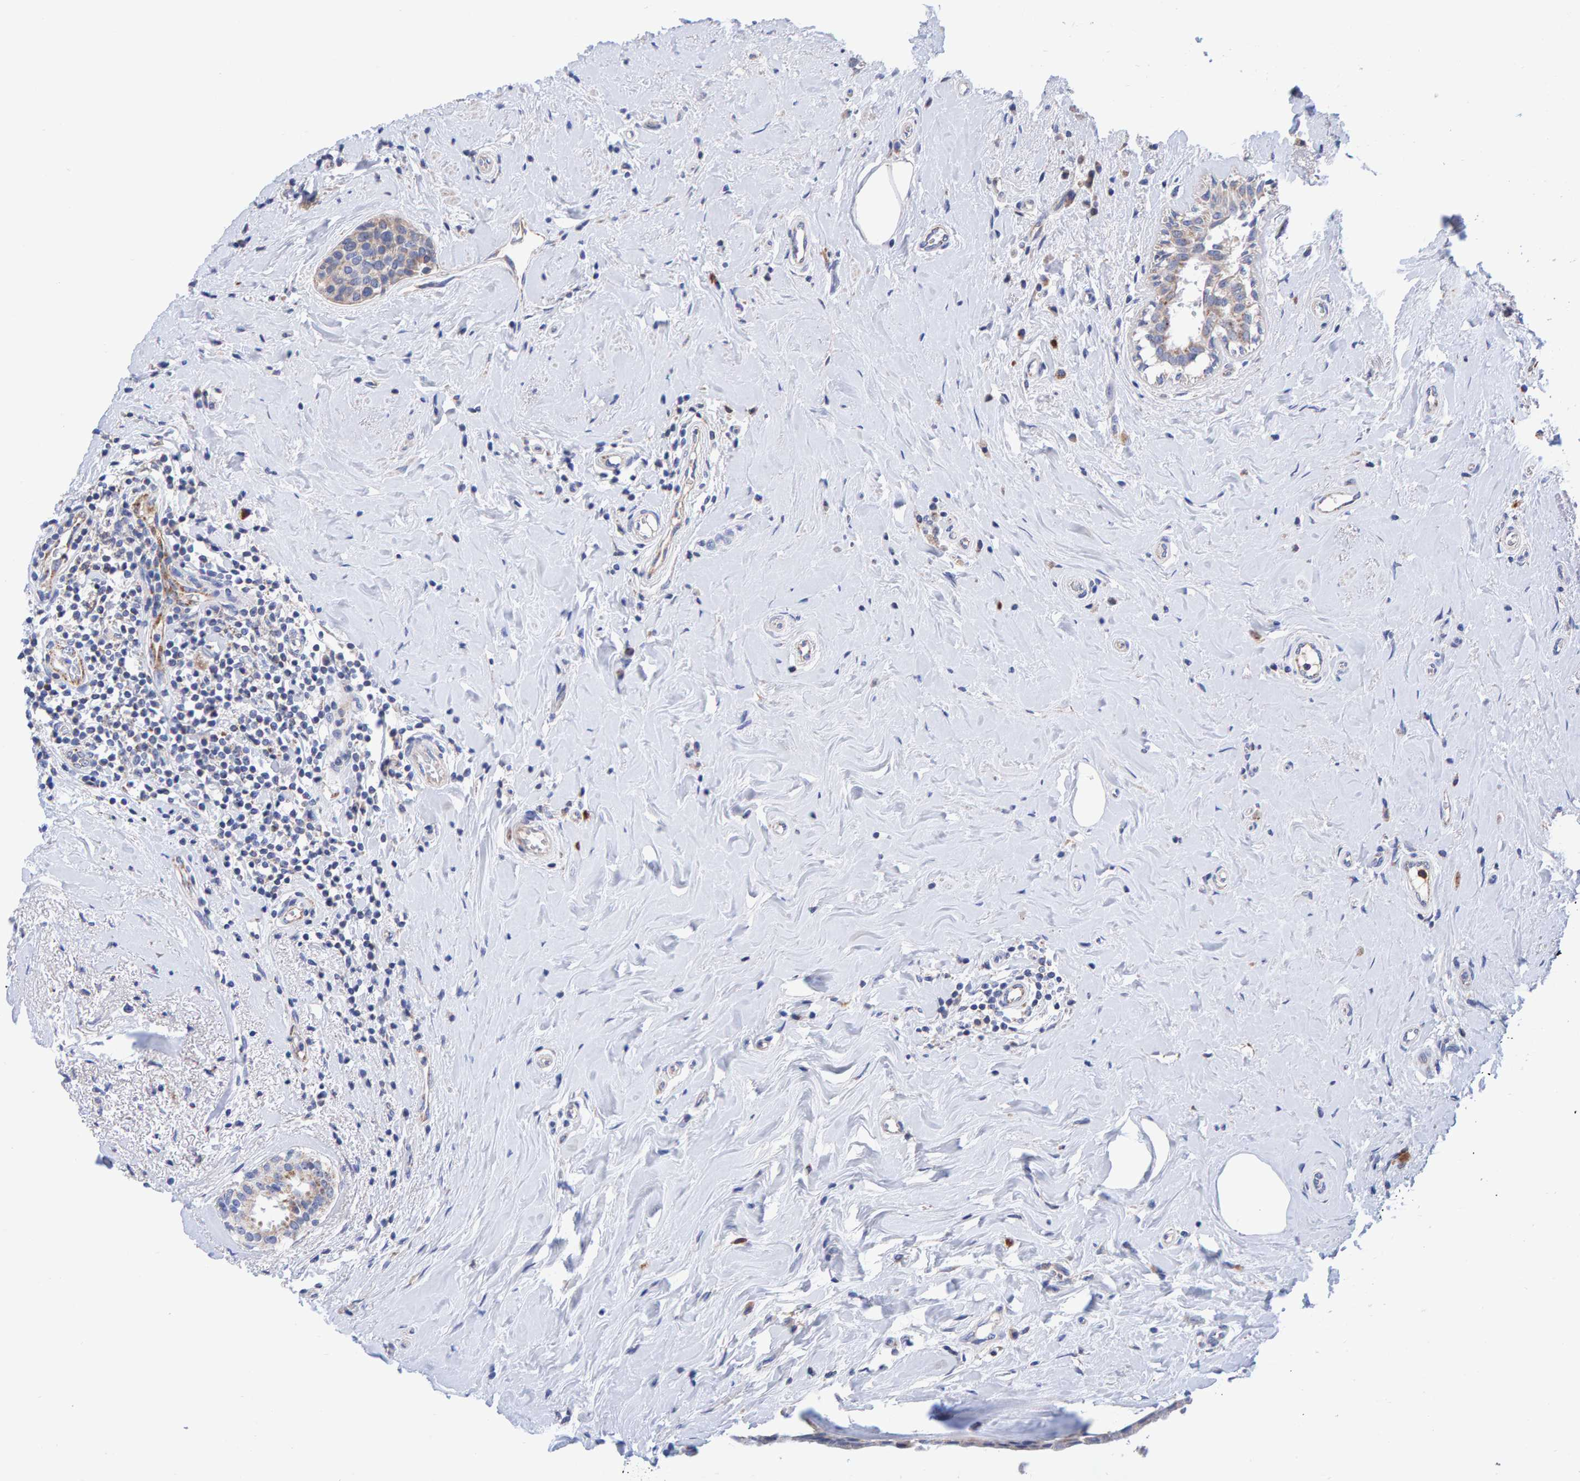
{"staining": {"intensity": "weak", "quantity": "25%-75%", "location": "cytoplasmic/membranous"}, "tissue": "breast cancer", "cell_type": "Tumor cells", "image_type": "cancer", "snomed": [{"axis": "morphology", "description": "Duct carcinoma"}, {"axis": "topography", "description": "Breast"}], "caption": "Breast cancer tissue displays weak cytoplasmic/membranous positivity in approximately 25%-75% of tumor cells Nuclei are stained in blue.", "gene": "EFR3A", "patient": {"sex": "female", "age": 55}}